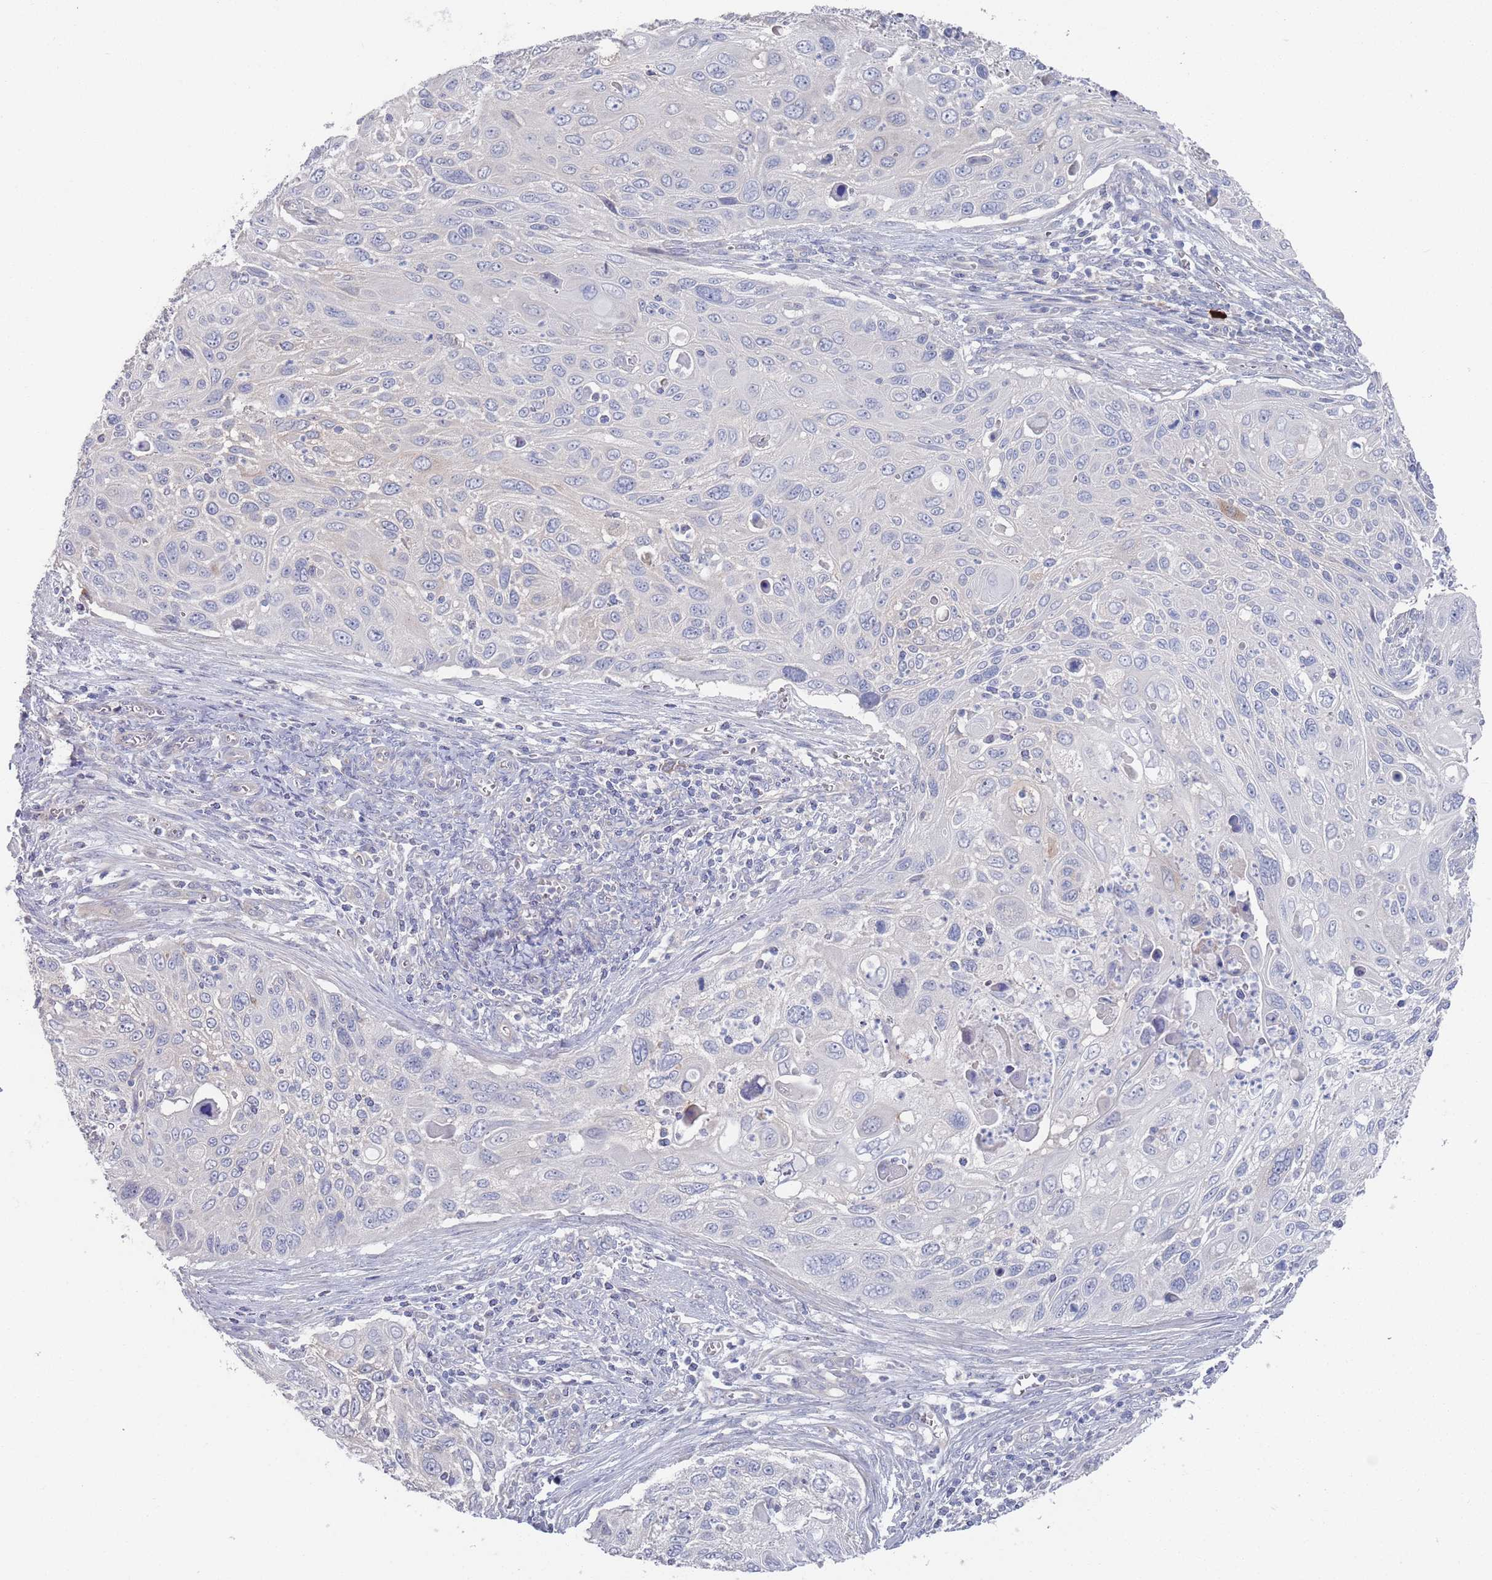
{"staining": {"intensity": "negative", "quantity": "none", "location": "none"}, "tissue": "cervical cancer", "cell_type": "Tumor cells", "image_type": "cancer", "snomed": [{"axis": "morphology", "description": "Squamous cell carcinoma, NOS"}, {"axis": "topography", "description": "Cervix"}], "caption": "Tumor cells show no significant staining in cervical cancer (squamous cell carcinoma).", "gene": "TMCO3", "patient": {"sex": "female", "age": 70}}